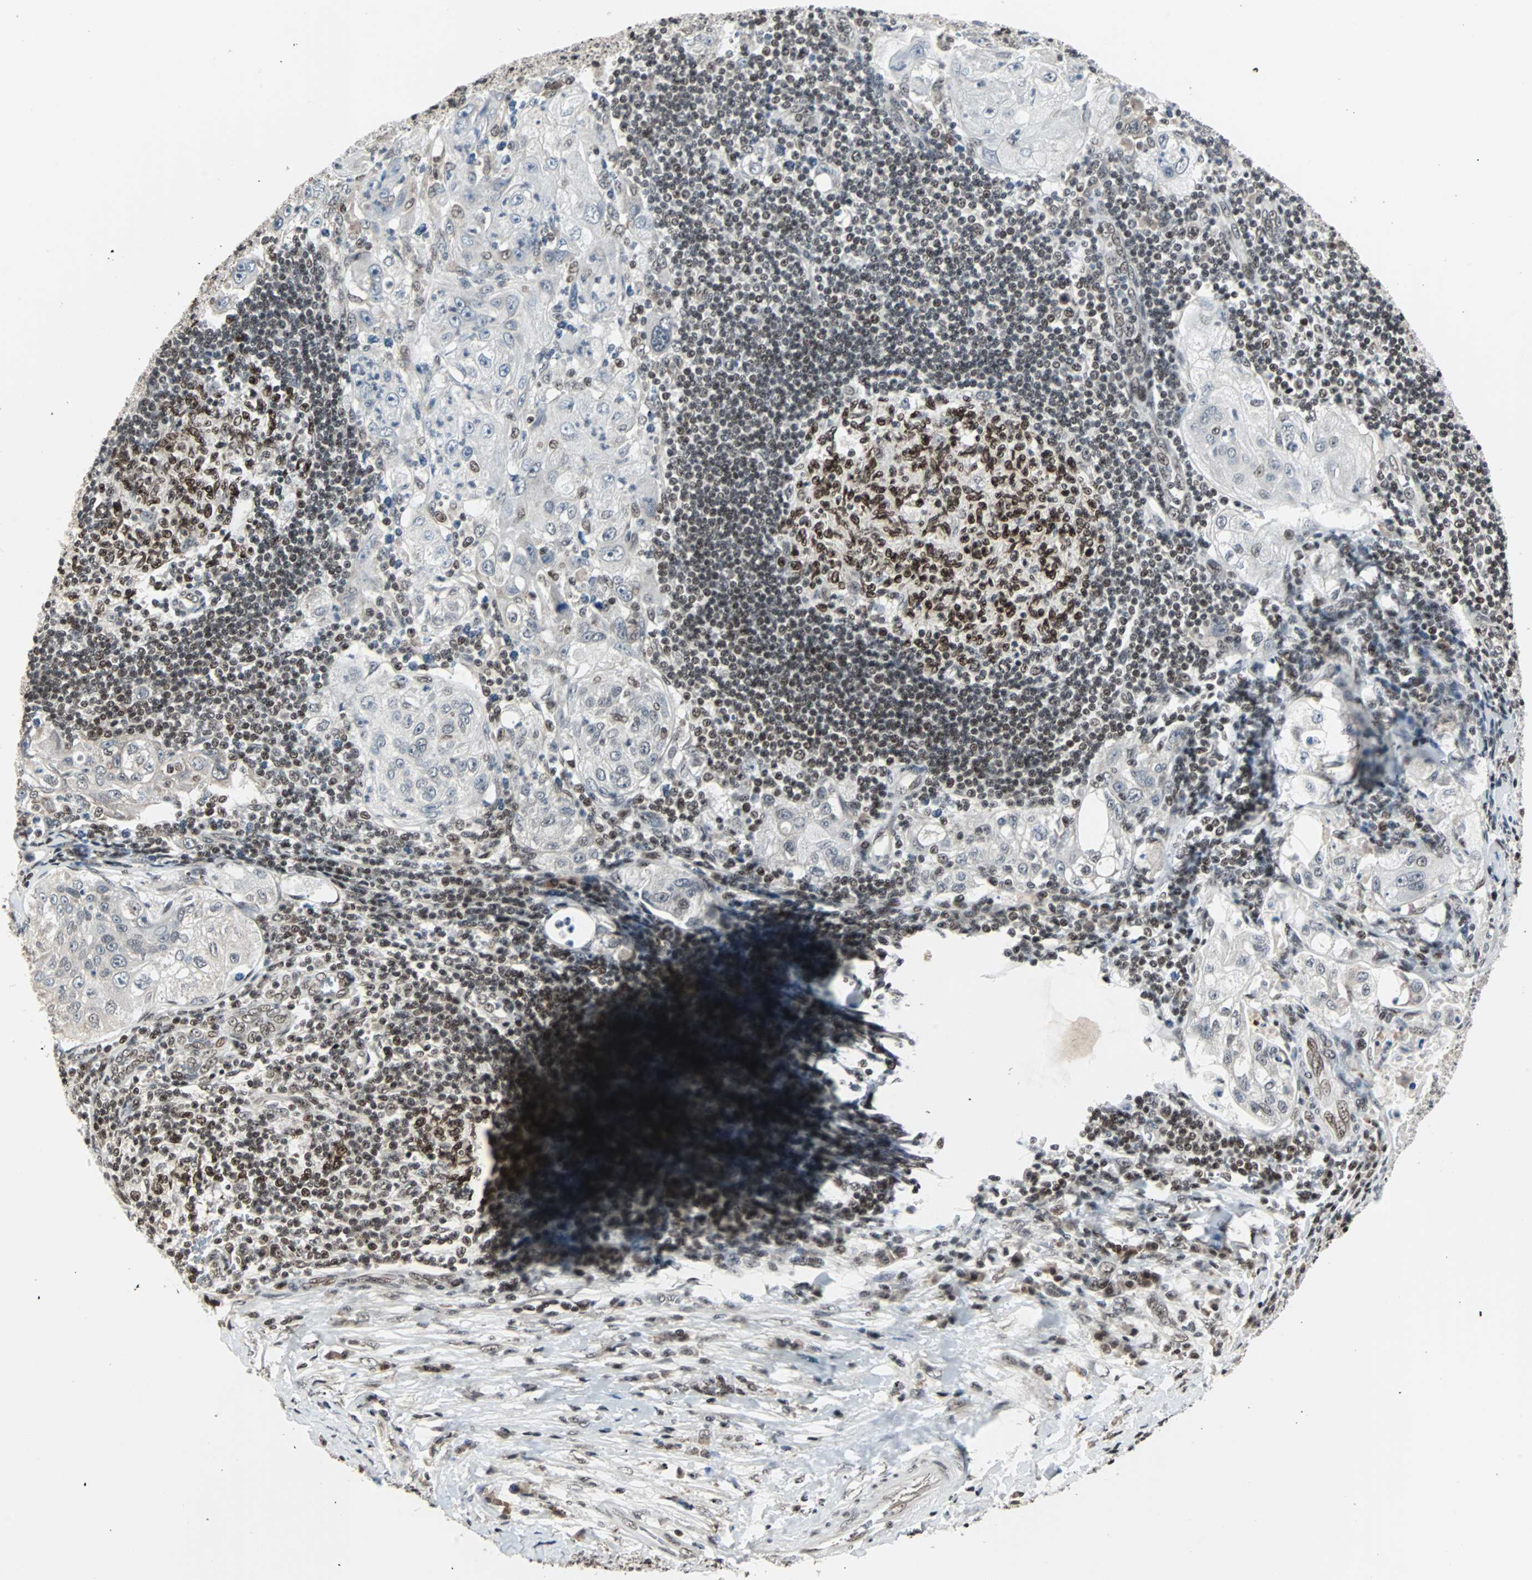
{"staining": {"intensity": "negative", "quantity": "none", "location": "none"}, "tissue": "lung cancer", "cell_type": "Tumor cells", "image_type": "cancer", "snomed": [{"axis": "morphology", "description": "Inflammation, NOS"}, {"axis": "morphology", "description": "Squamous cell carcinoma, NOS"}, {"axis": "topography", "description": "Lymph node"}, {"axis": "topography", "description": "Soft tissue"}, {"axis": "topography", "description": "Lung"}], "caption": "IHC image of human lung cancer stained for a protein (brown), which shows no expression in tumor cells.", "gene": "TERF2IP", "patient": {"sex": "male", "age": 66}}